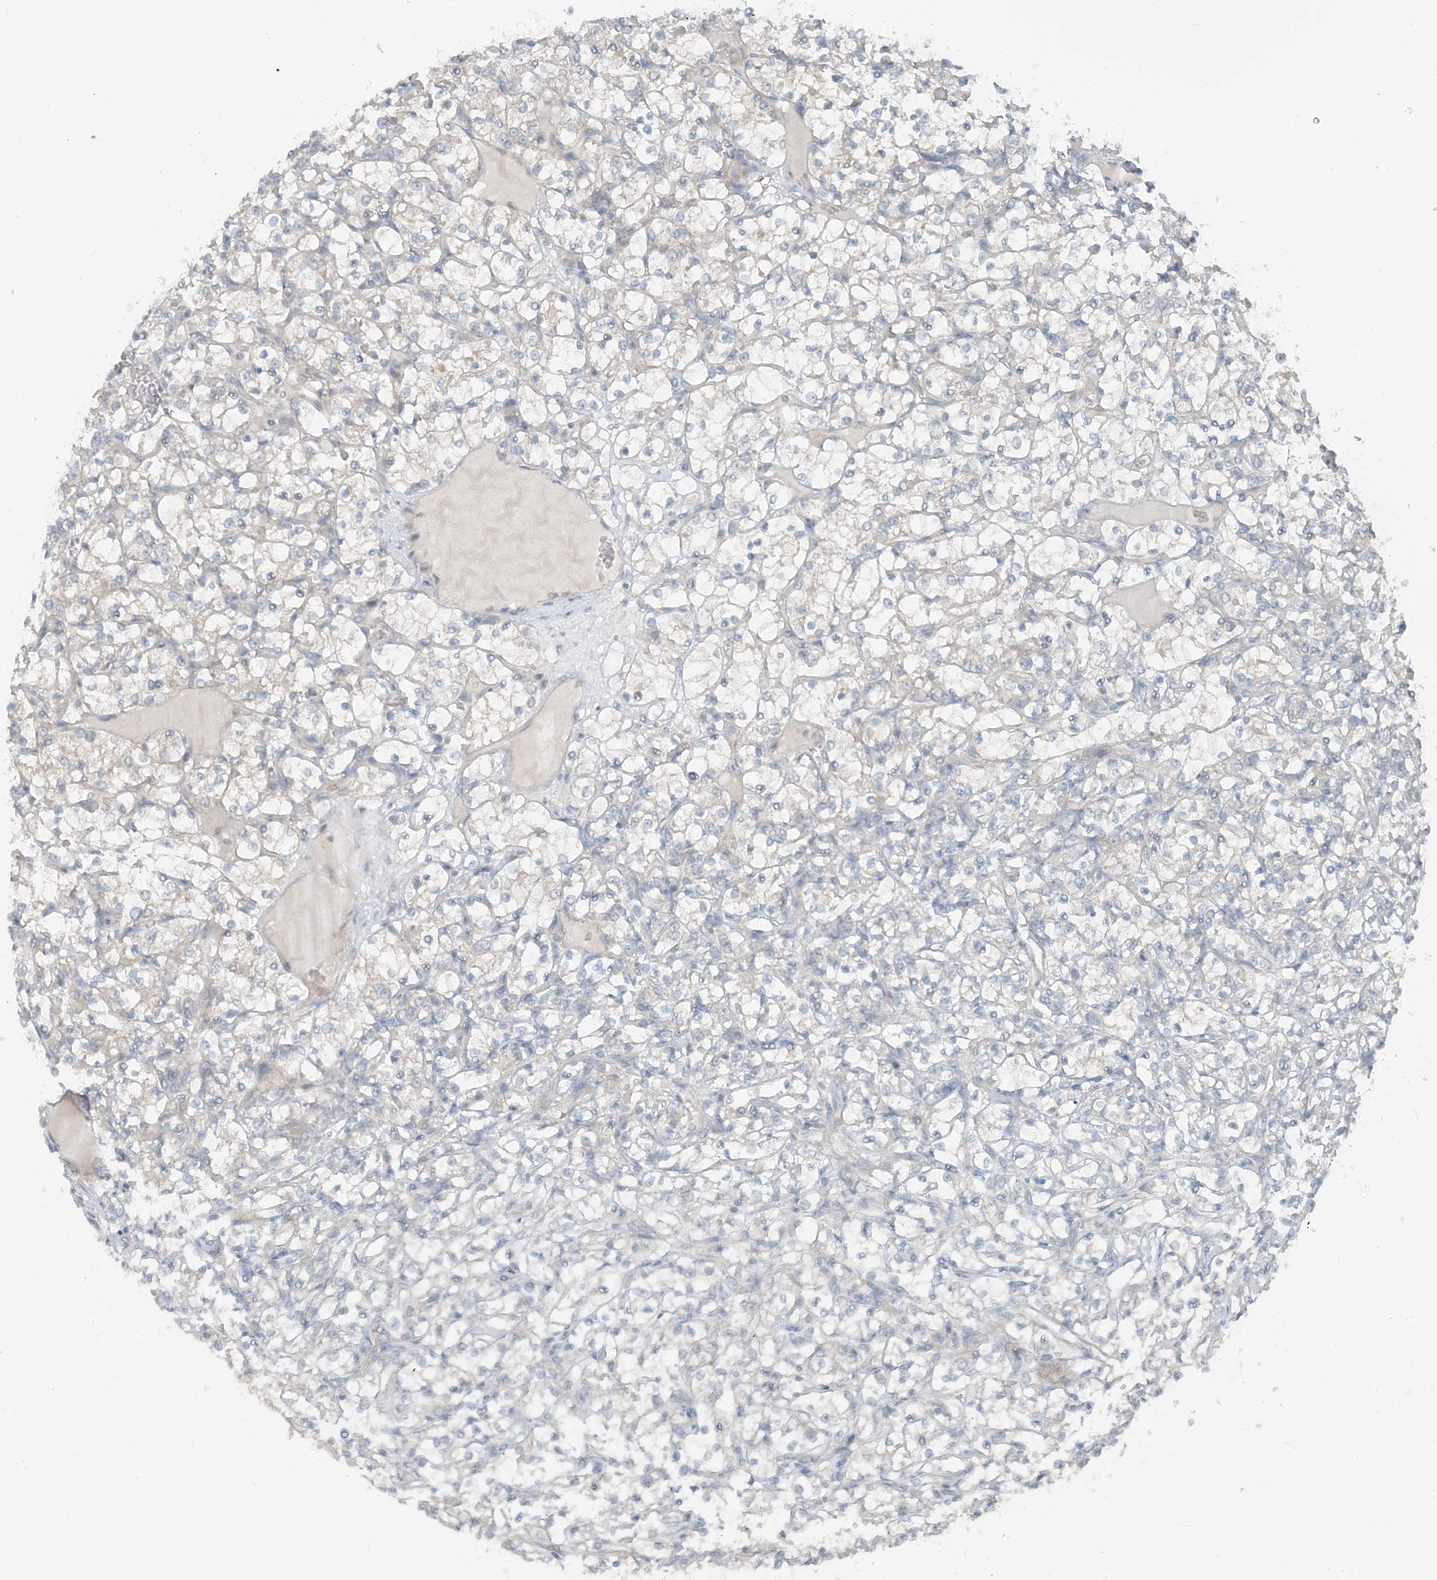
{"staining": {"intensity": "negative", "quantity": "none", "location": "none"}, "tissue": "renal cancer", "cell_type": "Tumor cells", "image_type": "cancer", "snomed": [{"axis": "morphology", "description": "Adenocarcinoma, NOS"}, {"axis": "topography", "description": "Kidney"}], "caption": "Immunohistochemistry (IHC) micrograph of neoplastic tissue: human renal adenocarcinoma stained with DAB displays no significant protein staining in tumor cells.", "gene": "MITD1", "patient": {"sex": "female", "age": 69}}